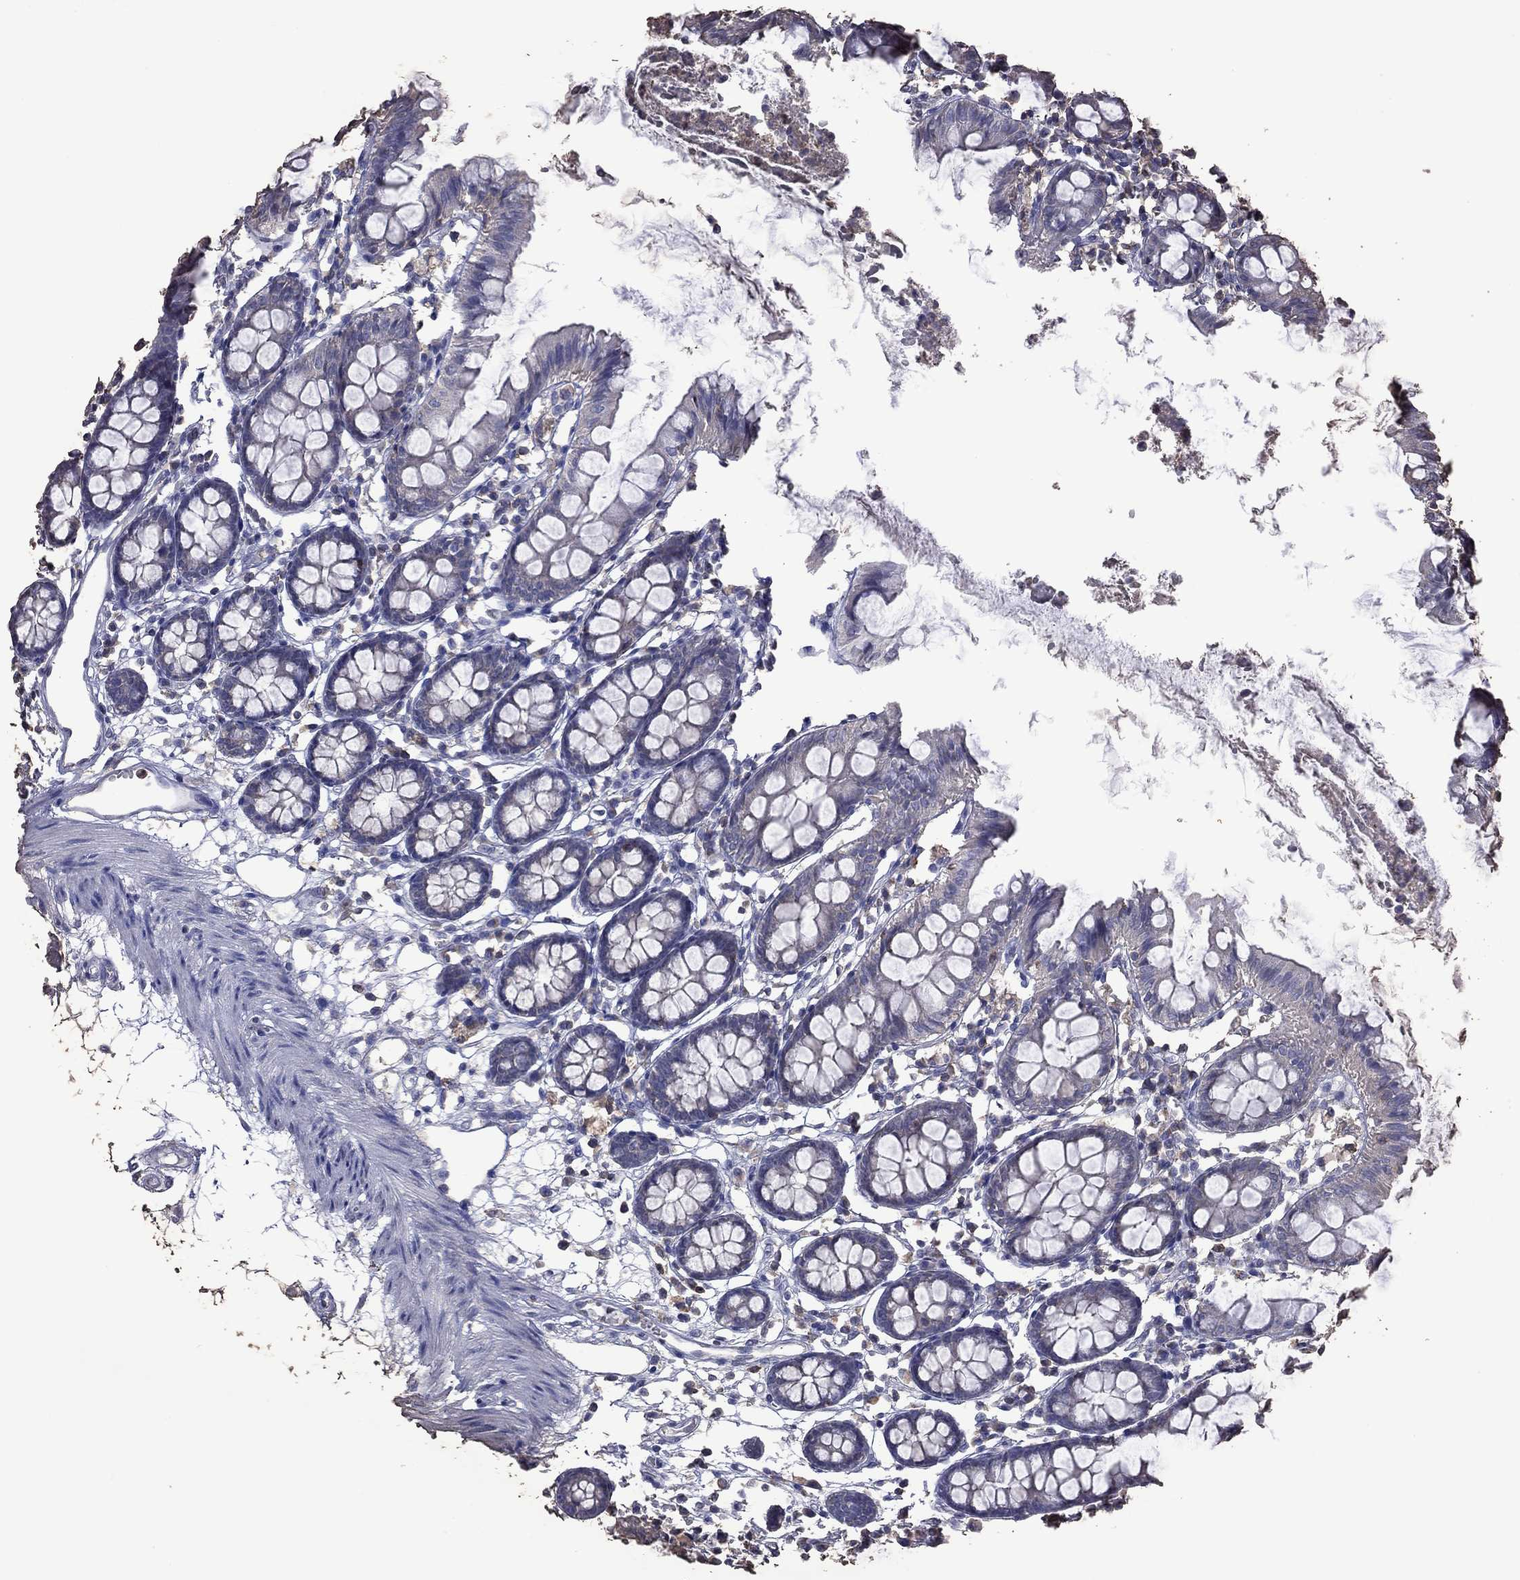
{"staining": {"intensity": "negative", "quantity": "none", "location": "none"}, "tissue": "colon", "cell_type": "Endothelial cells", "image_type": "normal", "snomed": [{"axis": "morphology", "description": "Normal tissue, NOS"}, {"axis": "topography", "description": "Colon"}], "caption": "Immunohistochemistry (IHC) micrograph of benign colon: colon stained with DAB shows no significant protein expression in endothelial cells.", "gene": "ENSG00000288520", "patient": {"sex": "female", "age": 84}}